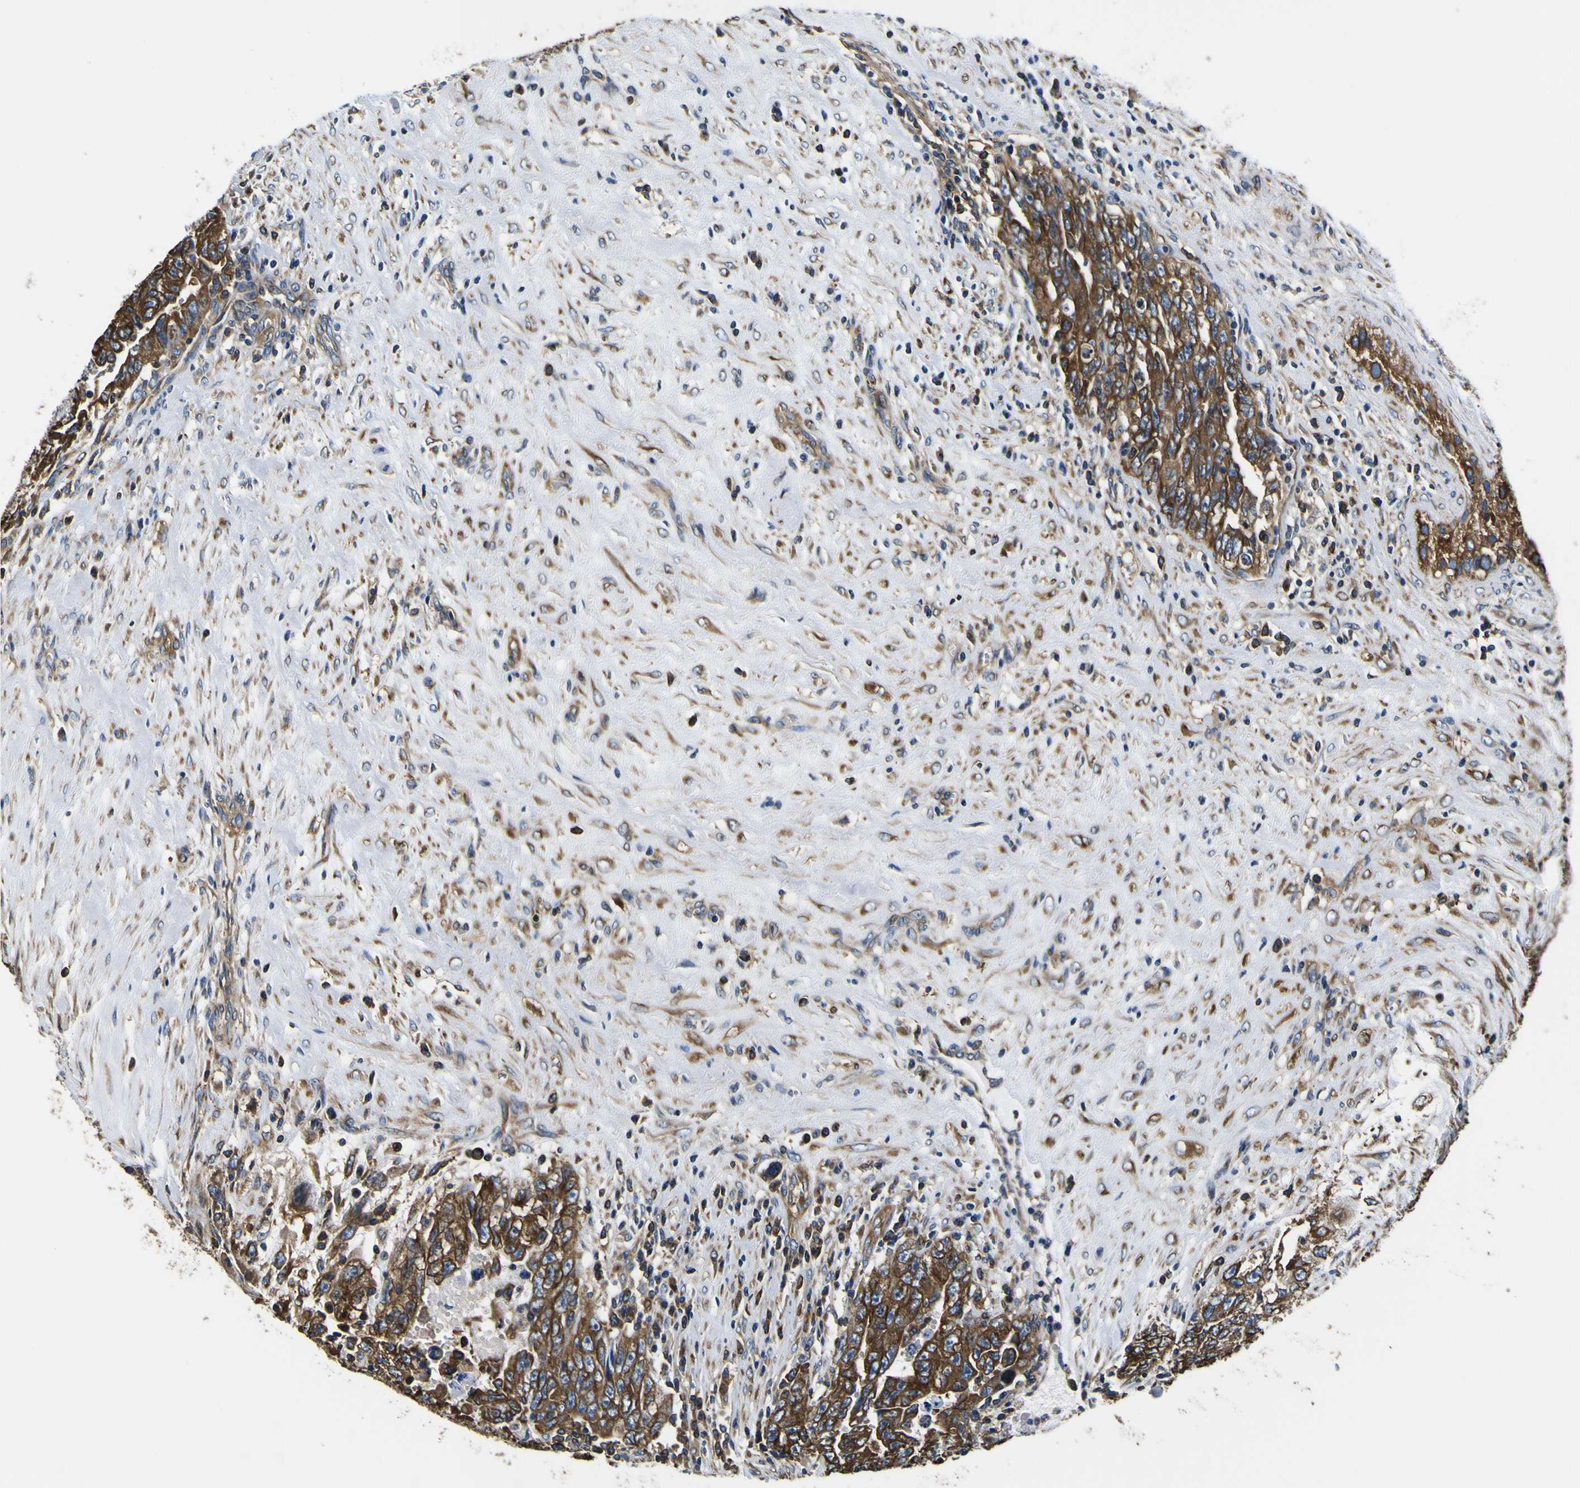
{"staining": {"intensity": "moderate", "quantity": ">75%", "location": "cytoplasmic/membranous"}, "tissue": "testis cancer", "cell_type": "Tumor cells", "image_type": "cancer", "snomed": [{"axis": "morphology", "description": "Carcinoma, Embryonal, NOS"}, {"axis": "topography", "description": "Testis"}], "caption": "About >75% of tumor cells in testis cancer (embryonal carcinoma) exhibit moderate cytoplasmic/membranous protein positivity as visualized by brown immunohistochemical staining.", "gene": "TUBA1B", "patient": {"sex": "male", "age": 28}}